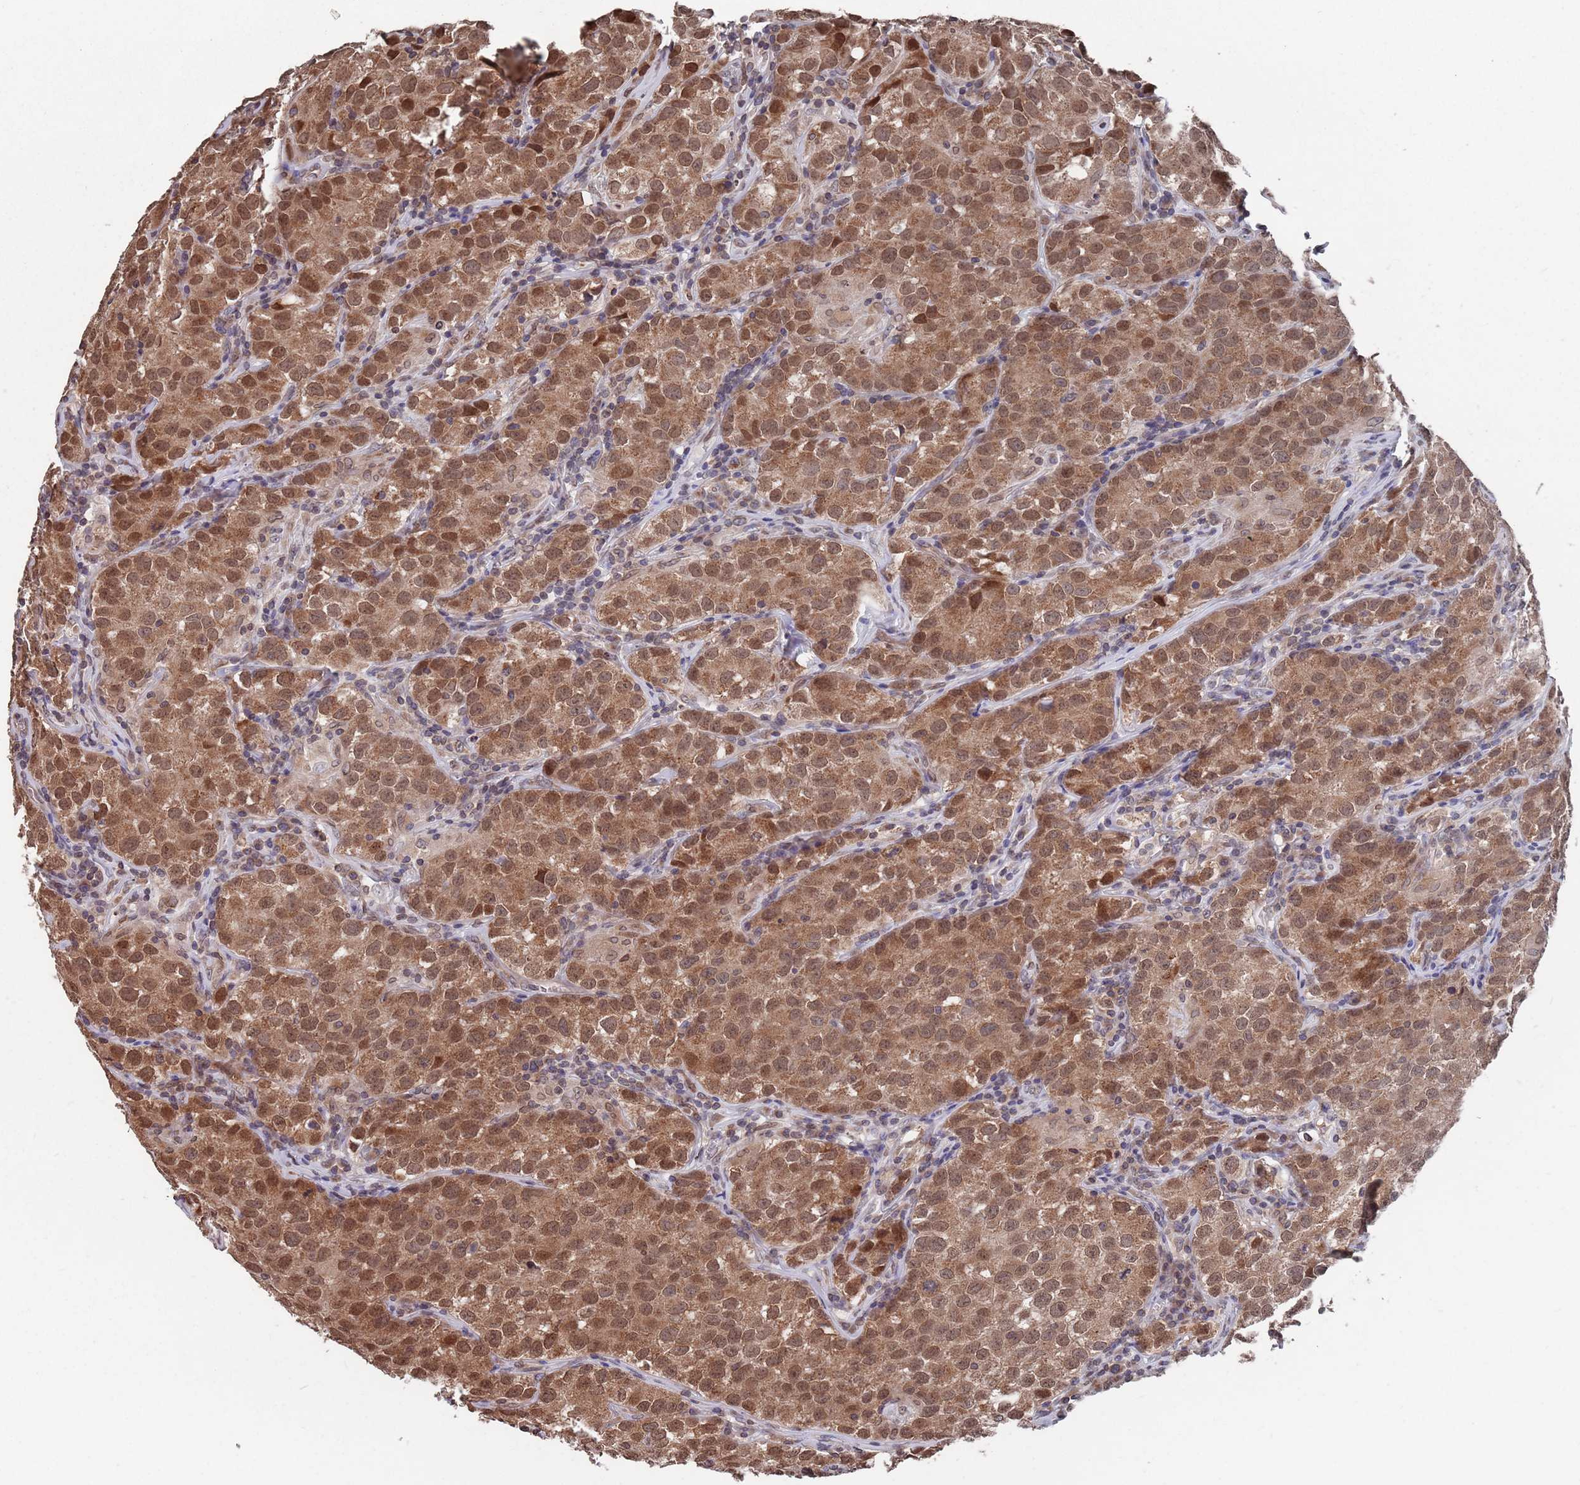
{"staining": {"intensity": "moderate", "quantity": ">75%", "location": "cytoplasmic/membranous,nuclear"}, "tissue": "testis cancer", "cell_type": "Tumor cells", "image_type": "cancer", "snomed": [{"axis": "morphology", "description": "Seminoma, NOS"}, {"axis": "morphology", "description": "Carcinoma, Embryonal, NOS"}, {"axis": "topography", "description": "Testis"}], "caption": "A micrograph showing moderate cytoplasmic/membranous and nuclear expression in approximately >75% of tumor cells in seminoma (testis), as visualized by brown immunohistochemical staining.", "gene": "SDHAF3", "patient": {"sex": "male", "age": 43}}